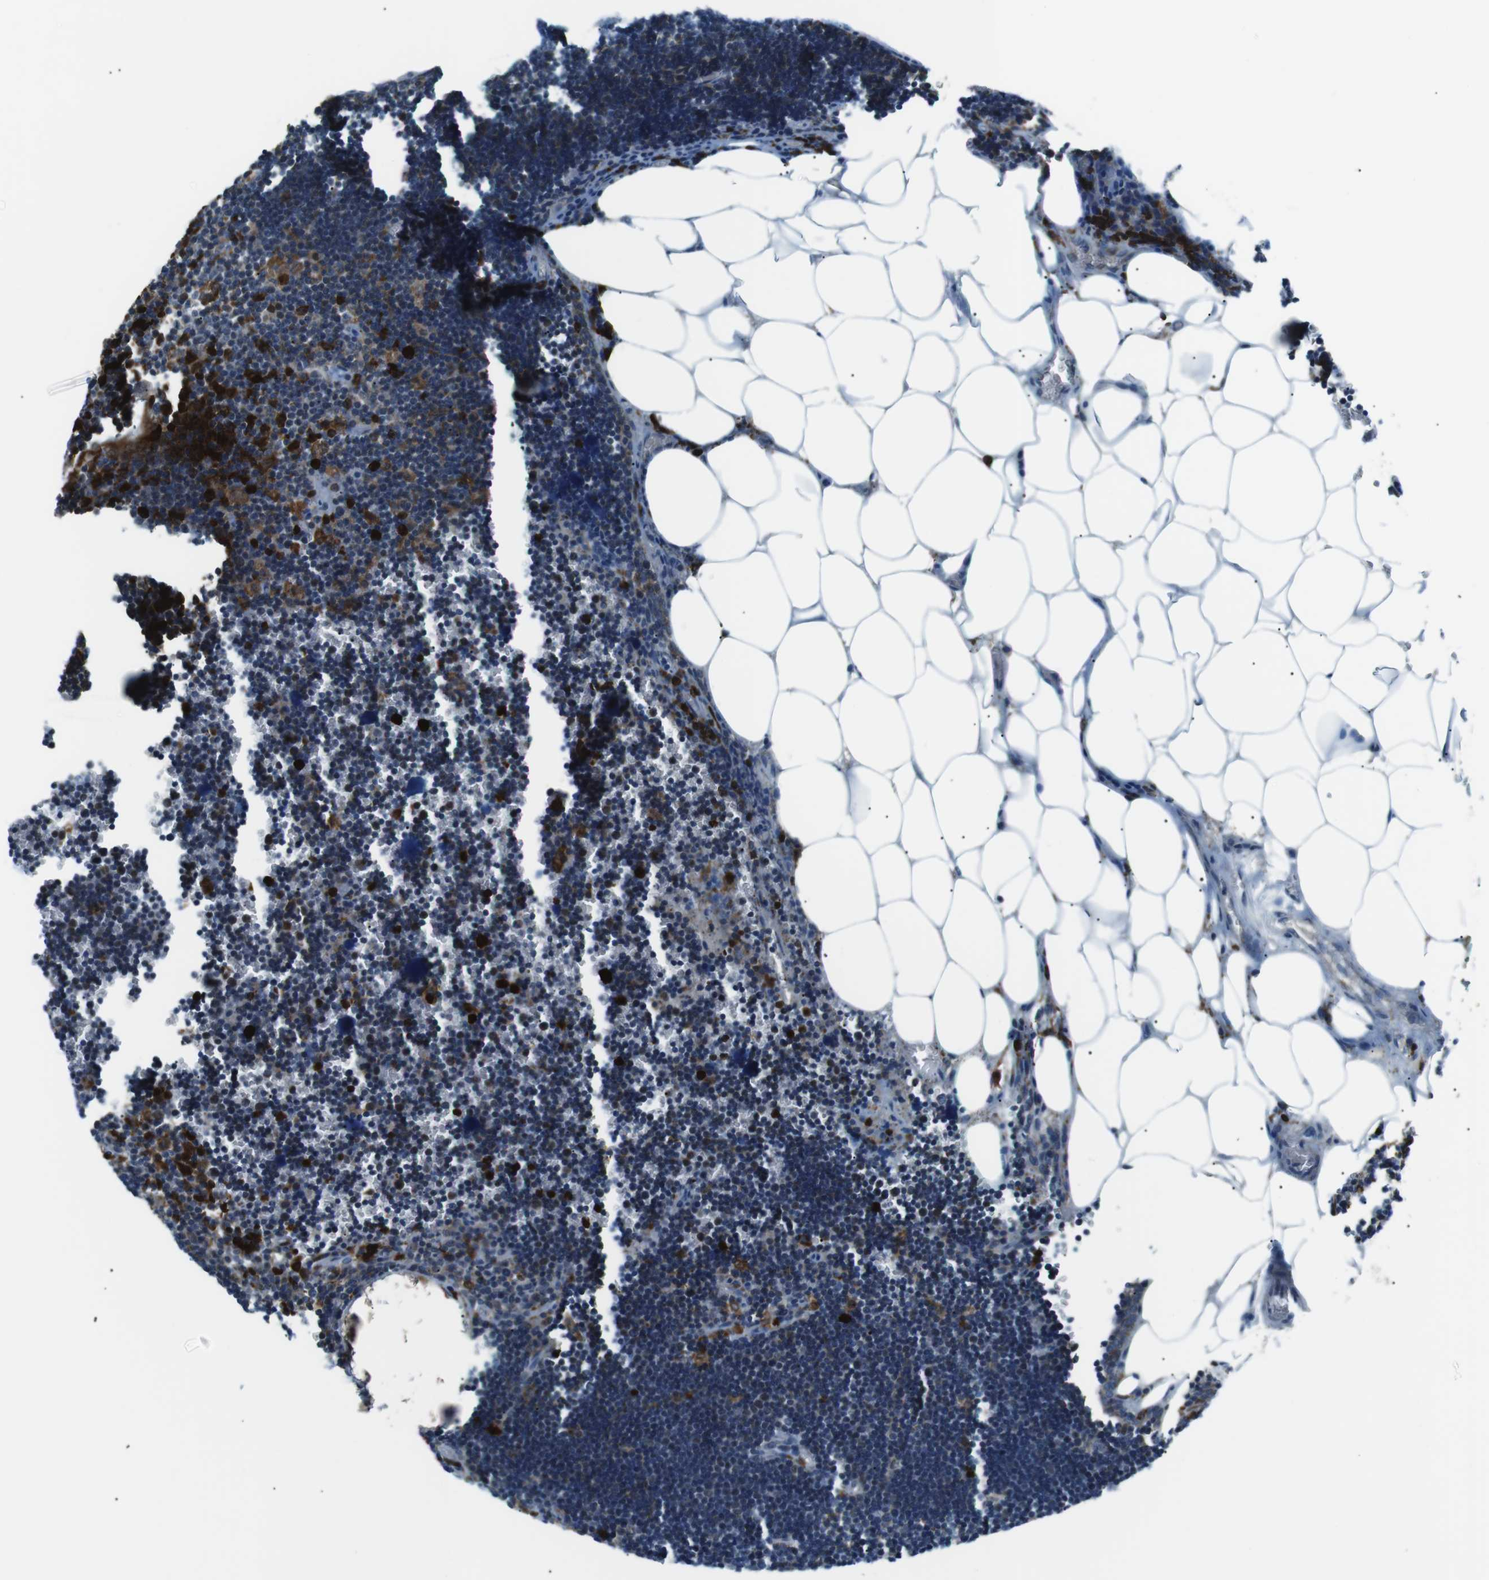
{"staining": {"intensity": "strong", "quantity": ">75%", "location": "cytoplasmic/membranous"}, "tissue": "lymph node", "cell_type": "Germinal center cells", "image_type": "normal", "snomed": [{"axis": "morphology", "description": "Normal tissue, NOS"}, {"axis": "topography", "description": "Lymph node"}], "caption": "Brown immunohistochemical staining in unremarkable human lymph node displays strong cytoplasmic/membranous expression in about >75% of germinal center cells.", "gene": "BLNK", "patient": {"sex": "male", "age": 33}}